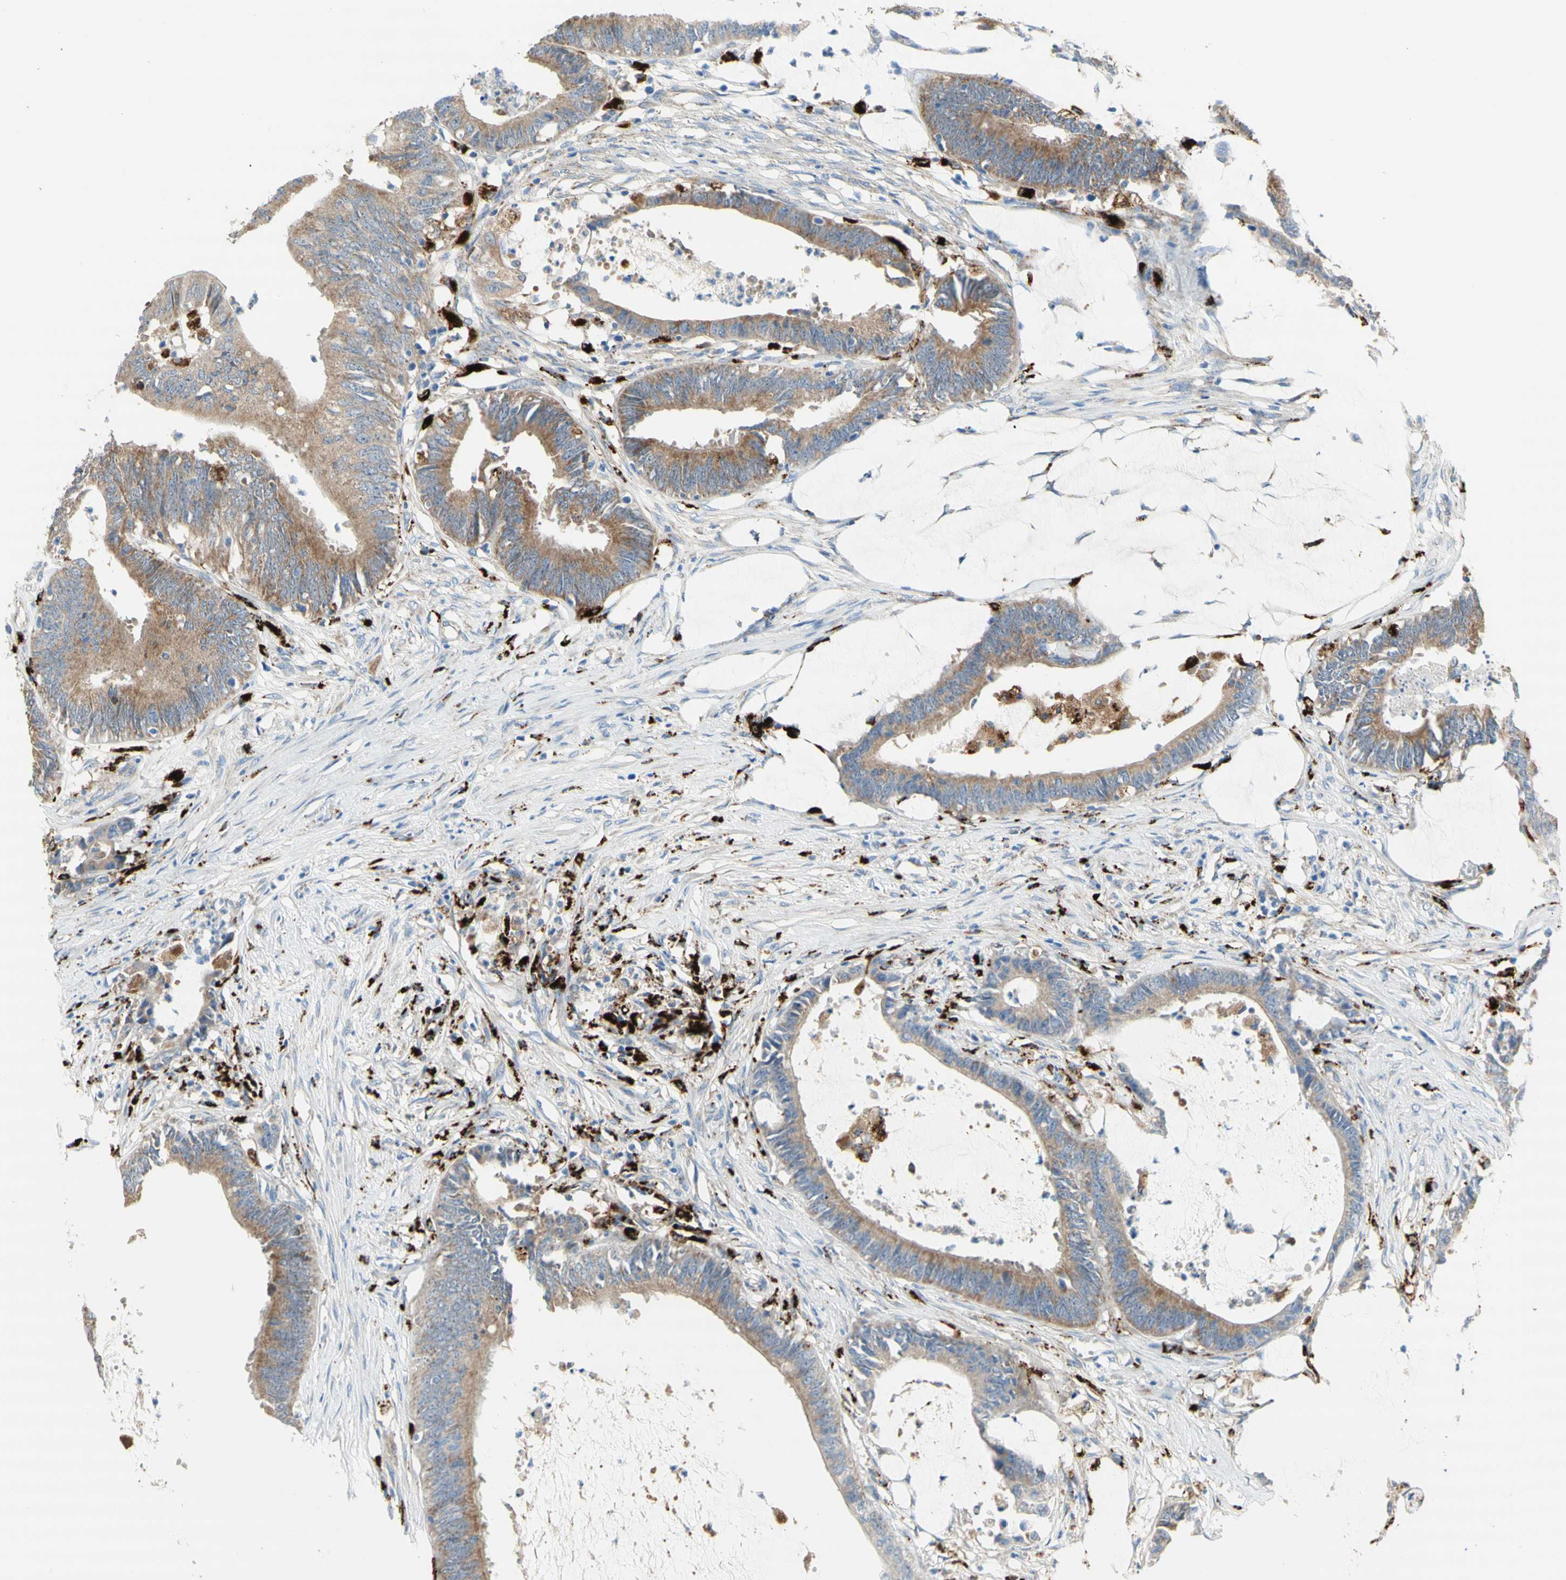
{"staining": {"intensity": "moderate", "quantity": ">75%", "location": "cytoplasmic/membranous"}, "tissue": "colorectal cancer", "cell_type": "Tumor cells", "image_type": "cancer", "snomed": [{"axis": "morphology", "description": "Adenocarcinoma, NOS"}, {"axis": "topography", "description": "Rectum"}], "caption": "Immunohistochemistry histopathology image of colorectal adenocarcinoma stained for a protein (brown), which exhibits medium levels of moderate cytoplasmic/membranous staining in about >75% of tumor cells.", "gene": "URB2", "patient": {"sex": "female", "age": 66}}